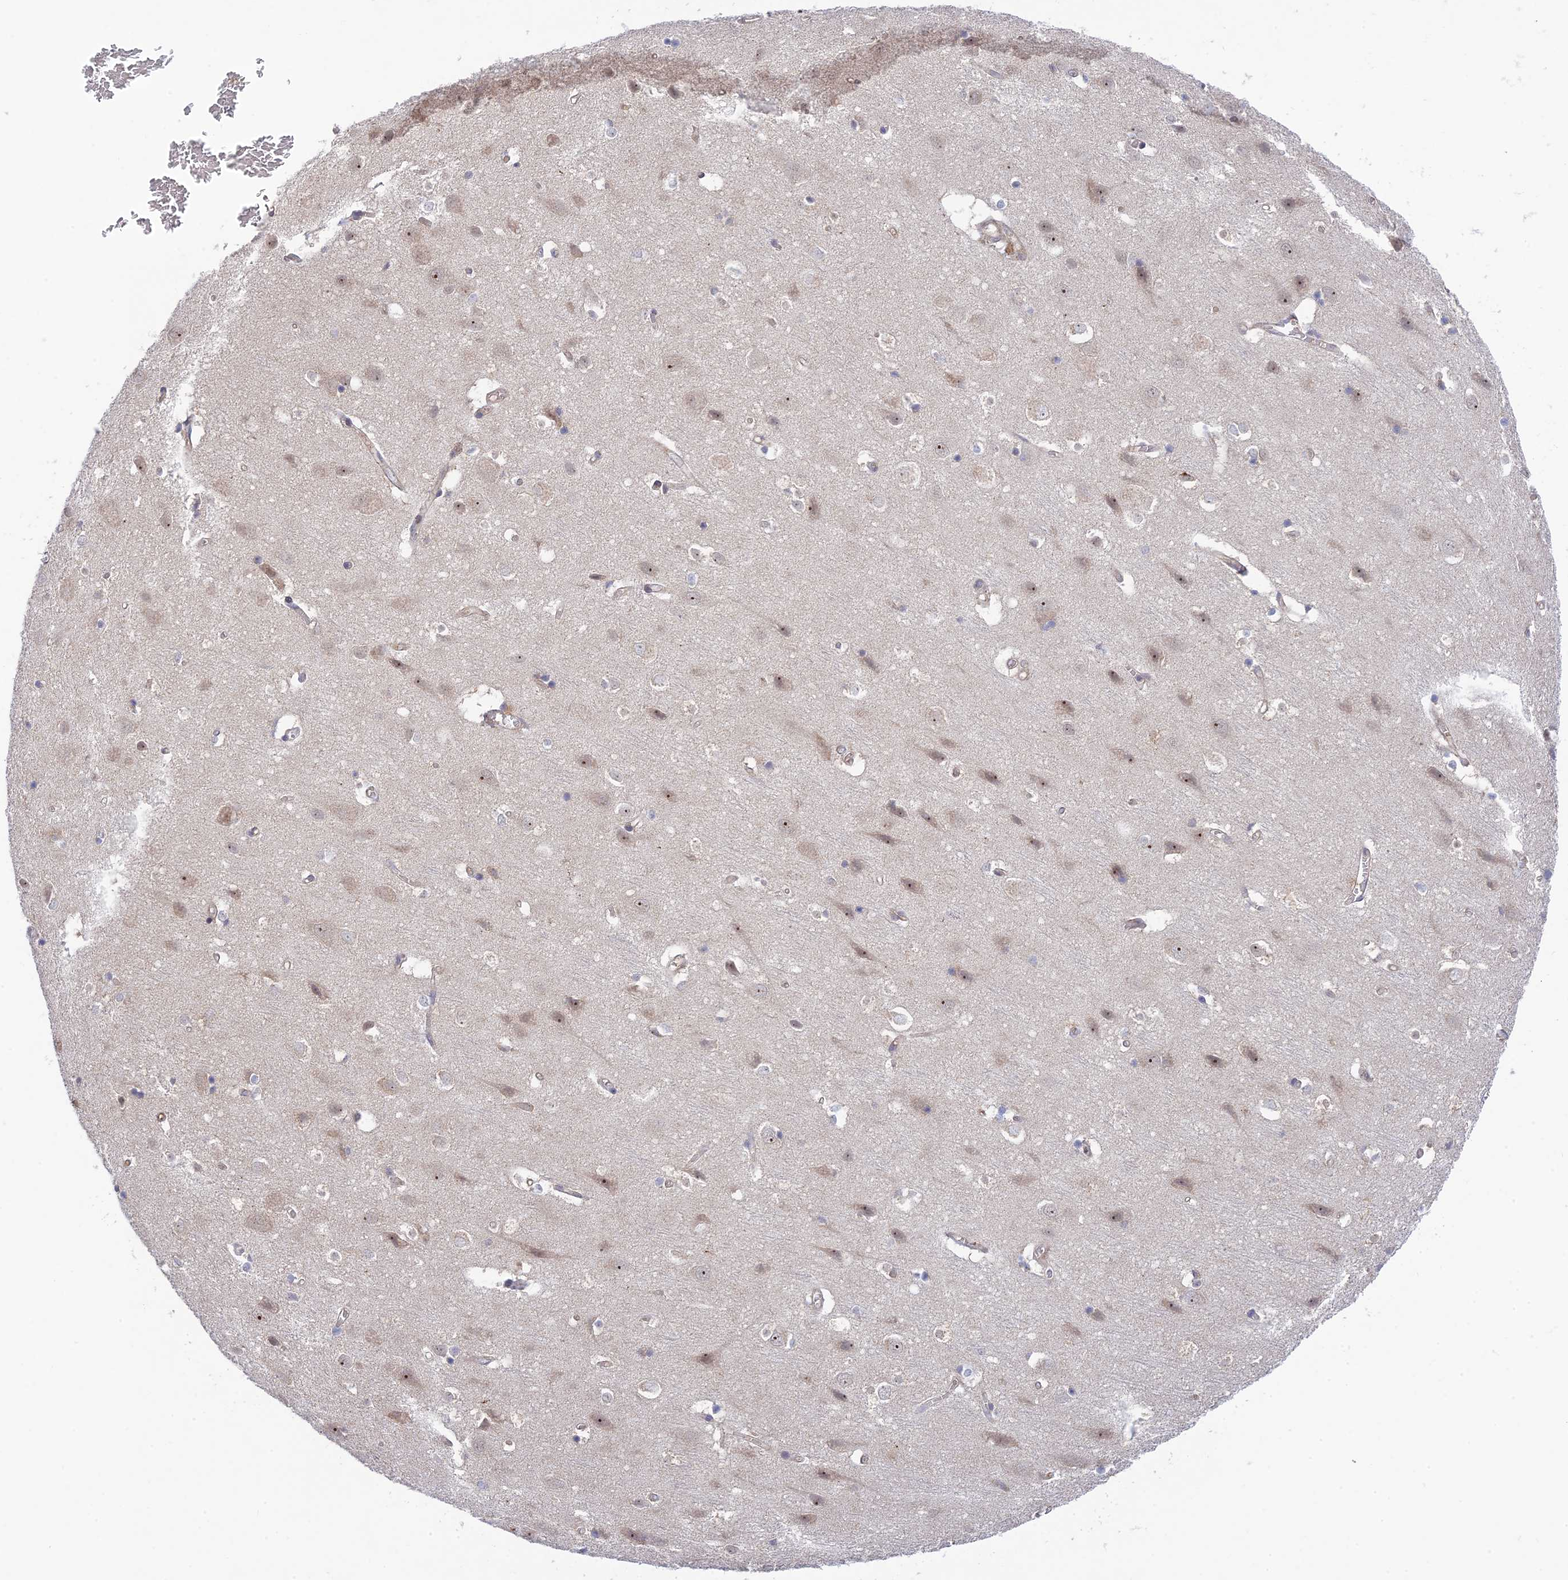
{"staining": {"intensity": "weak", "quantity": "25%-75%", "location": "cytoplasmic/membranous"}, "tissue": "cerebral cortex", "cell_type": "Endothelial cells", "image_type": "normal", "snomed": [{"axis": "morphology", "description": "Normal tissue, NOS"}, {"axis": "topography", "description": "Cerebral cortex"}], "caption": "Protein staining shows weak cytoplasmic/membranous staining in approximately 25%-75% of endothelial cells in normal cerebral cortex. Using DAB (3,3'-diaminobenzidine) (brown) and hematoxylin (blue) stains, captured at high magnification using brightfield microscopy.", "gene": "INCA1", "patient": {"sex": "male", "age": 54}}